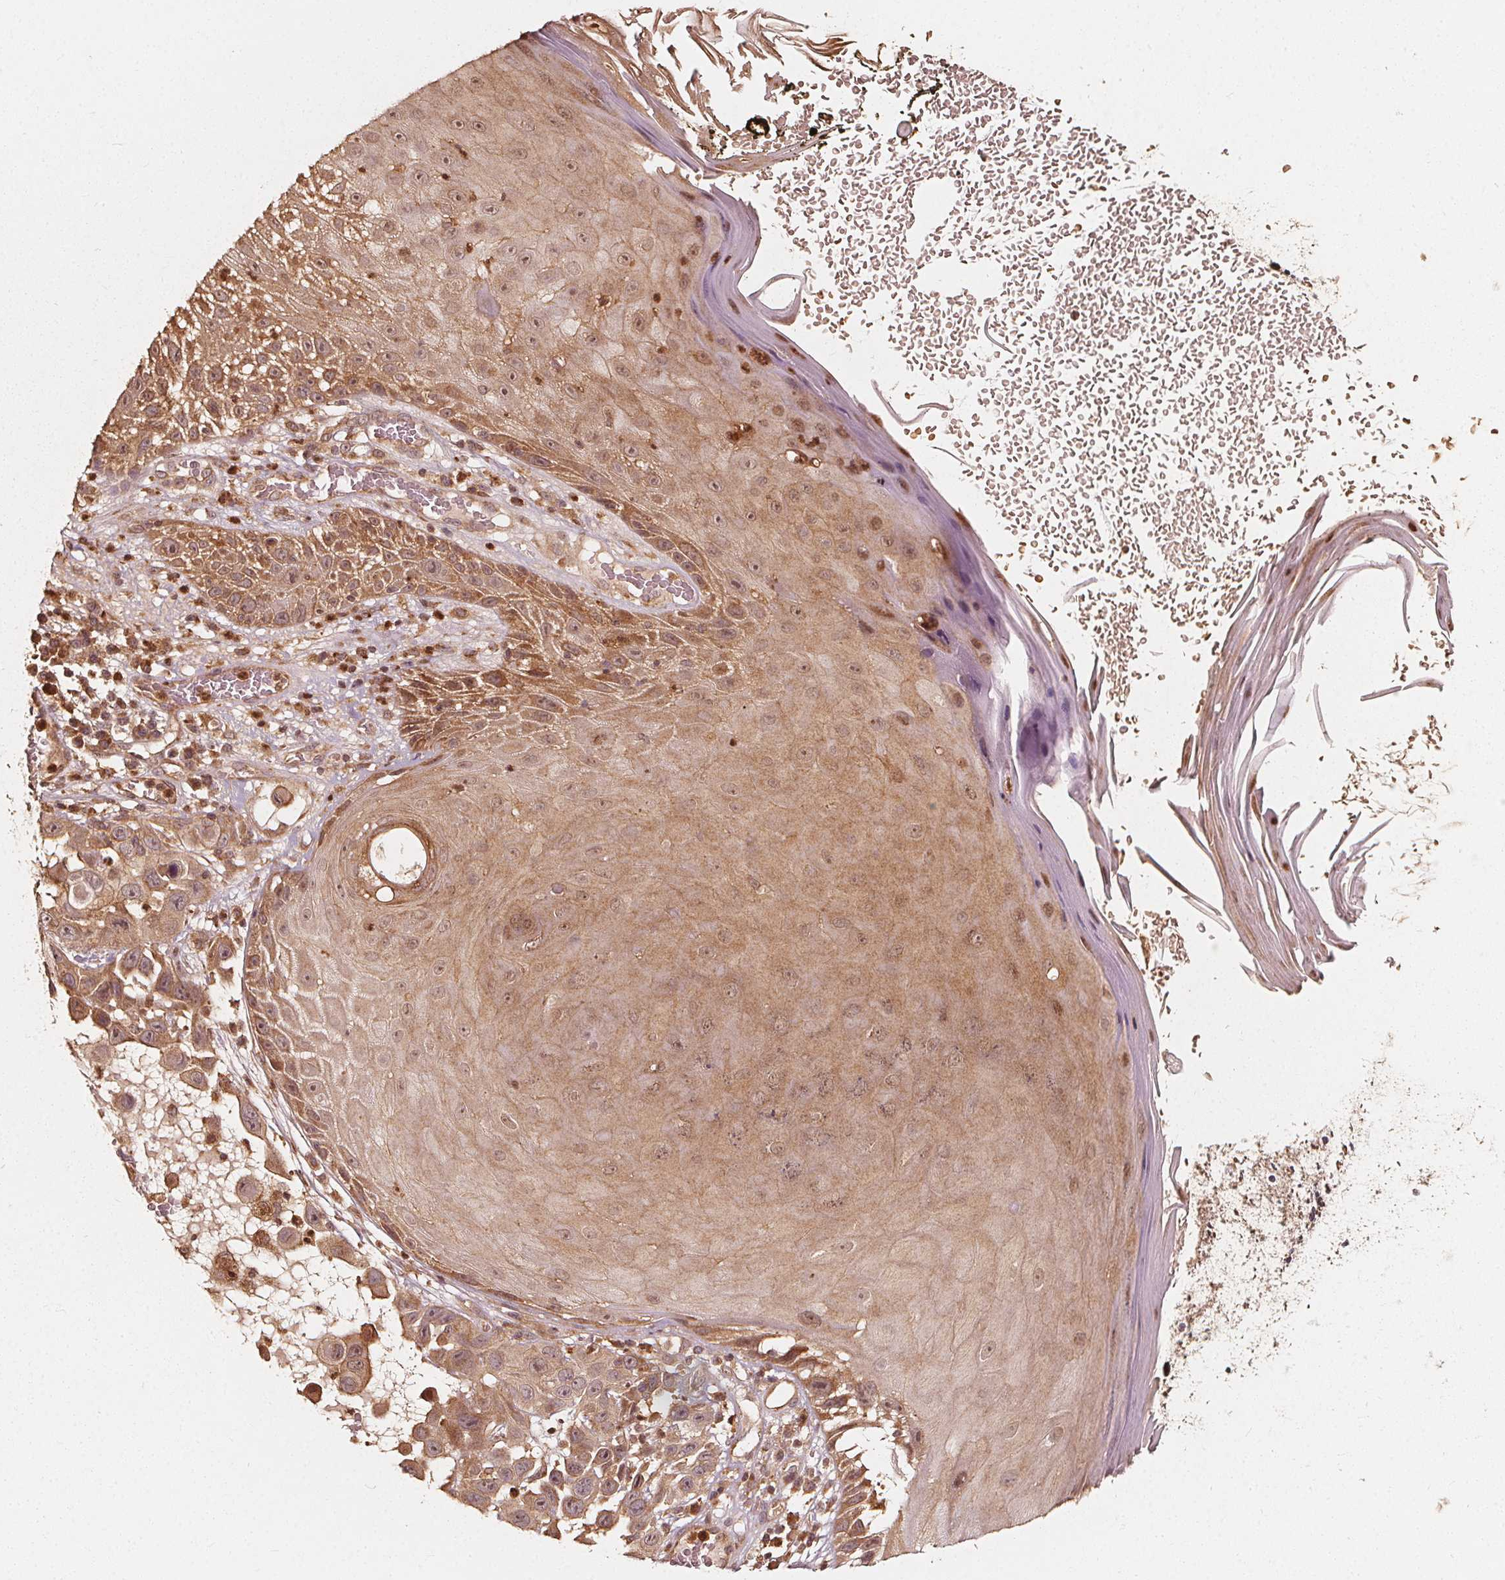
{"staining": {"intensity": "moderate", "quantity": ">75%", "location": "cytoplasmic/membranous,nuclear"}, "tissue": "skin cancer", "cell_type": "Tumor cells", "image_type": "cancer", "snomed": [{"axis": "morphology", "description": "Squamous cell carcinoma, NOS"}, {"axis": "topography", "description": "Skin"}], "caption": "Squamous cell carcinoma (skin) was stained to show a protein in brown. There is medium levels of moderate cytoplasmic/membranous and nuclear staining in approximately >75% of tumor cells.", "gene": "NPC1", "patient": {"sex": "male", "age": 81}}